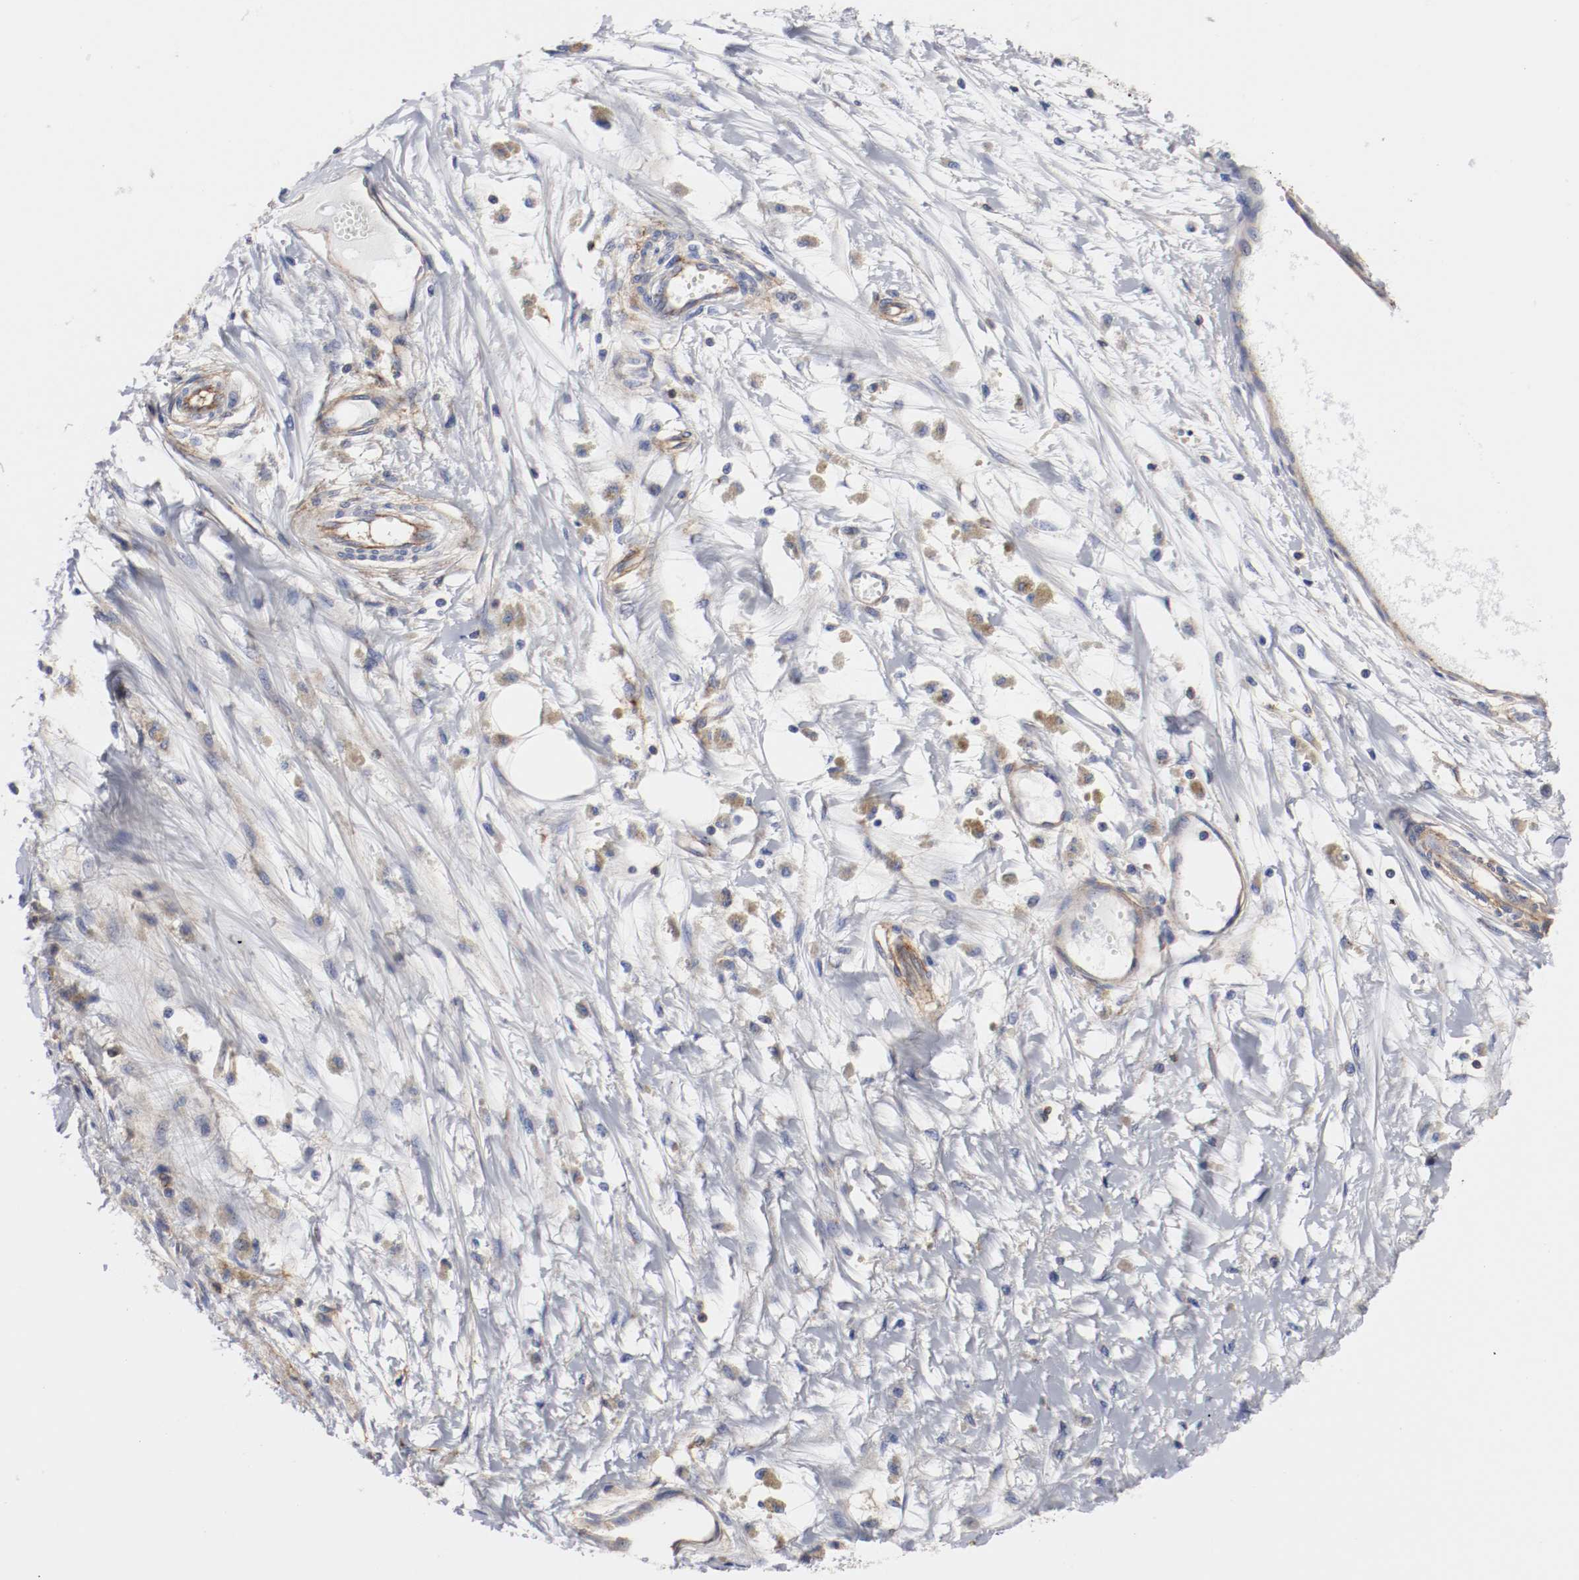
{"staining": {"intensity": "weak", "quantity": "25%-75%", "location": "cytoplasmic/membranous"}, "tissue": "melanoma", "cell_type": "Tumor cells", "image_type": "cancer", "snomed": [{"axis": "morphology", "description": "Malignant melanoma, Metastatic site"}, {"axis": "topography", "description": "Lymph node"}], "caption": "High-power microscopy captured an IHC histopathology image of malignant melanoma (metastatic site), revealing weak cytoplasmic/membranous staining in approximately 25%-75% of tumor cells. (DAB (3,3'-diaminobenzidine) = brown stain, brightfield microscopy at high magnification).", "gene": "IFITM1", "patient": {"sex": "male", "age": 59}}